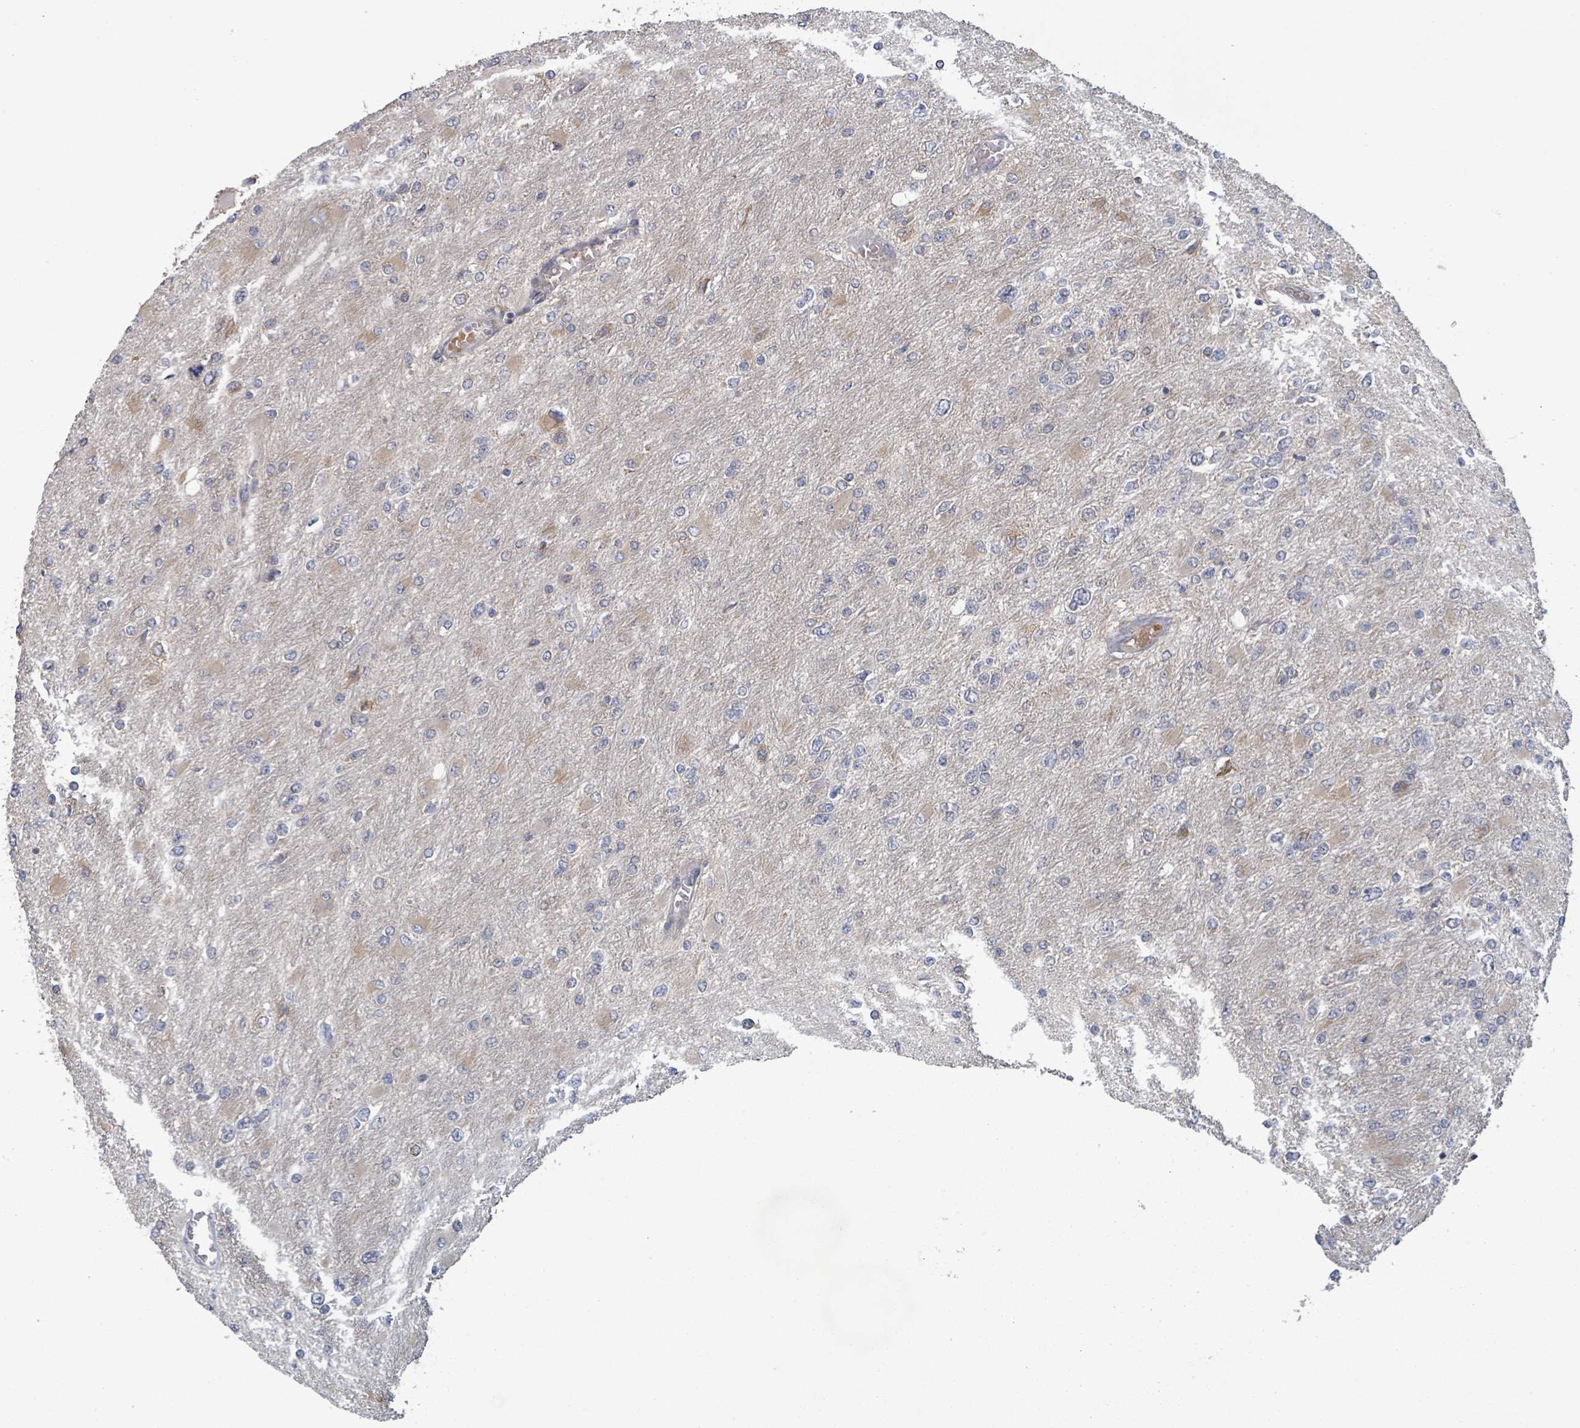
{"staining": {"intensity": "weak", "quantity": "<25%", "location": "cytoplasmic/membranous"}, "tissue": "glioma", "cell_type": "Tumor cells", "image_type": "cancer", "snomed": [{"axis": "morphology", "description": "Glioma, malignant, High grade"}, {"axis": "topography", "description": "Cerebral cortex"}], "caption": "This is an immunohistochemistry micrograph of glioma. There is no positivity in tumor cells.", "gene": "SHROOM2", "patient": {"sex": "female", "age": 36}}